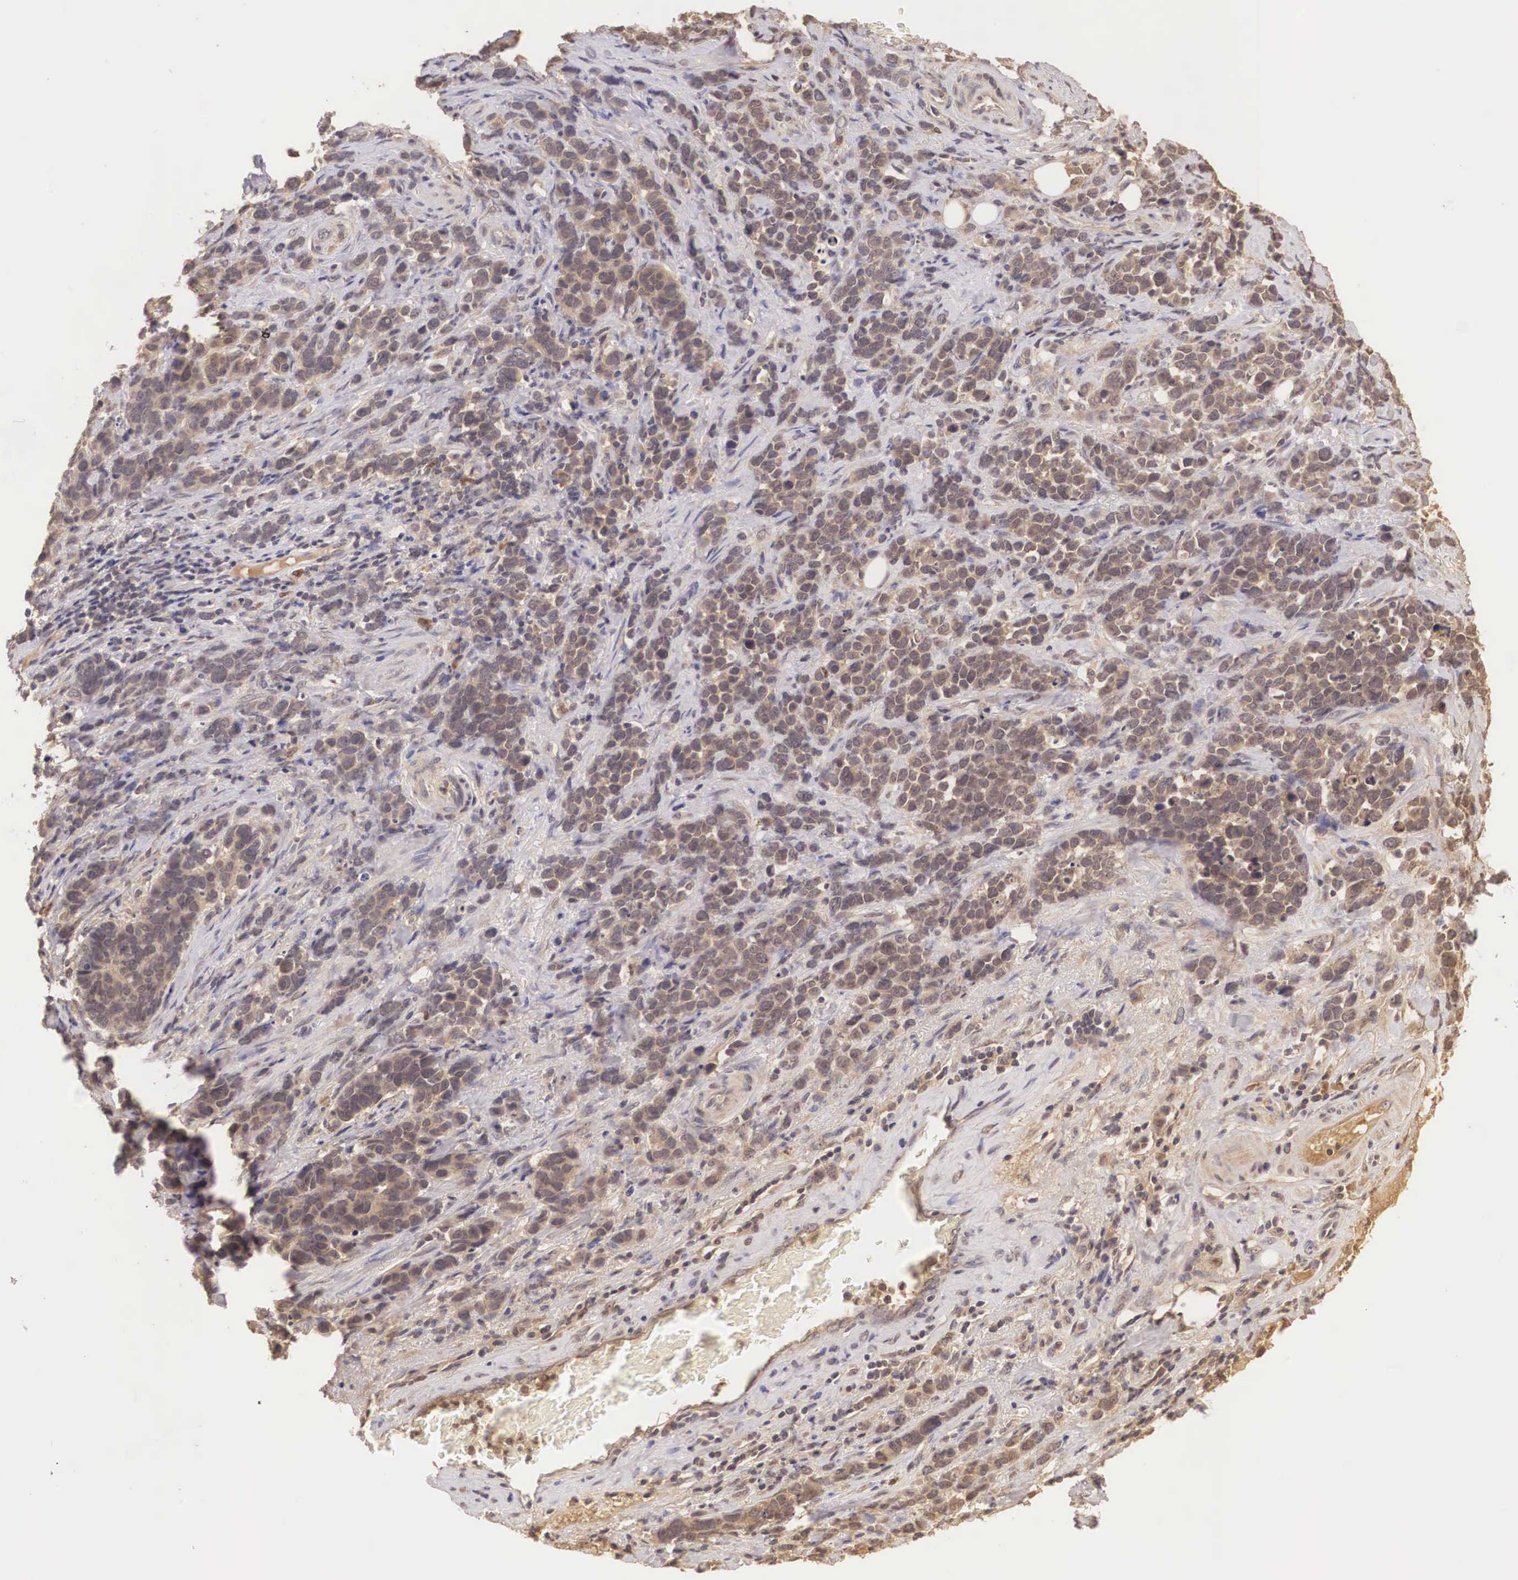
{"staining": {"intensity": "weak", "quantity": ">75%", "location": "cytoplasmic/membranous"}, "tissue": "stomach cancer", "cell_type": "Tumor cells", "image_type": "cancer", "snomed": [{"axis": "morphology", "description": "Adenocarcinoma, NOS"}, {"axis": "topography", "description": "Stomach, upper"}], "caption": "Tumor cells show low levels of weak cytoplasmic/membranous expression in about >75% of cells in stomach adenocarcinoma.", "gene": "BCL6", "patient": {"sex": "male", "age": 71}}